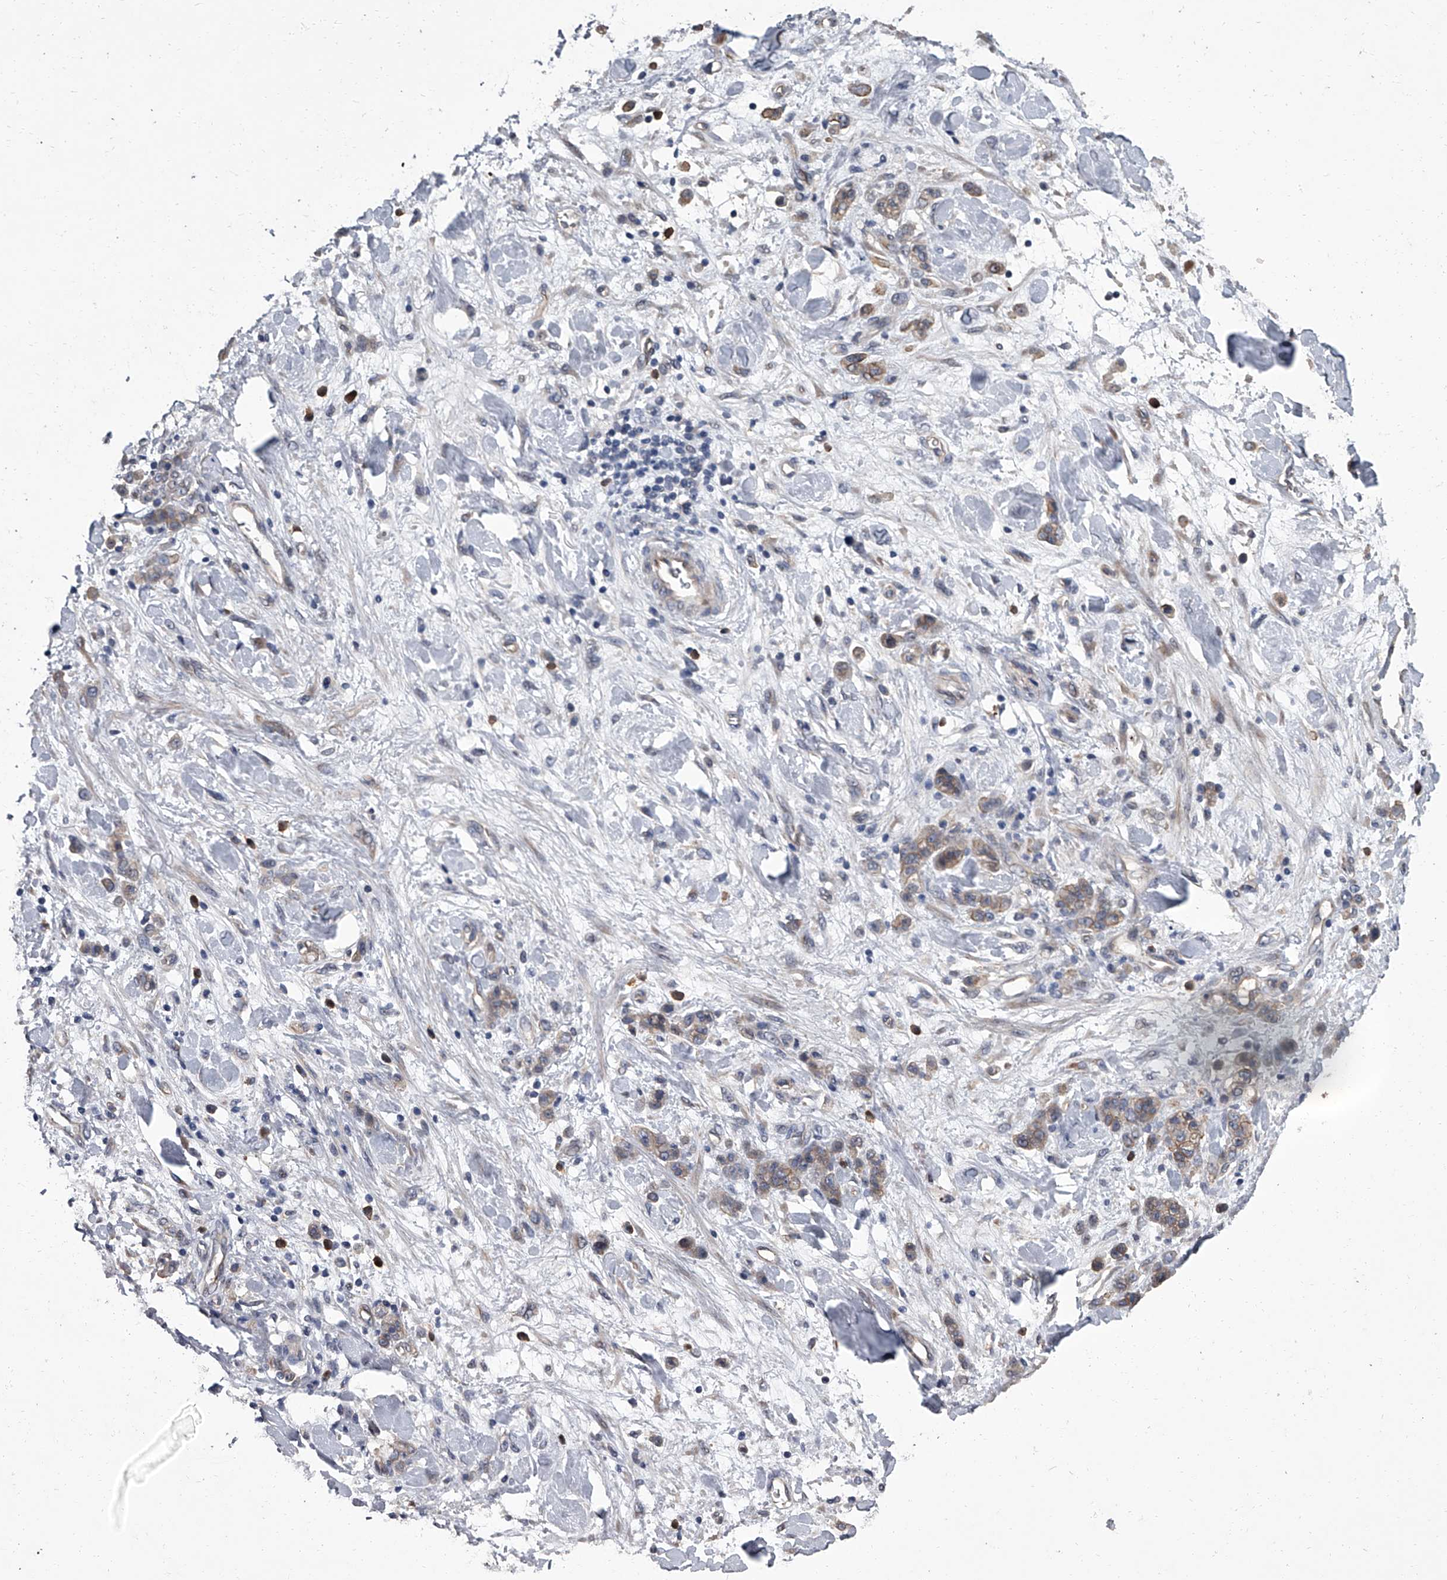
{"staining": {"intensity": "weak", "quantity": "25%-75%", "location": "cytoplasmic/membranous"}, "tissue": "stomach cancer", "cell_type": "Tumor cells", "image_type": "cancer", "snomed": [{"axis": "morphology", "description": "Normal tissue, NOS"}, {"axis": "morphology", "description": "Adenocarcinoma, NOS"}, {"axis": "topography", "description": "Stomach"}], "caption": "Human stomach adenocarcinoma stained for a protein (brown) demonstrates weak cytoplasmic/membranous positive positivity in about 25%-75% of tumor cells.", "gene": "SIRT4", "patient": {"sex": "male", "age": 82}}